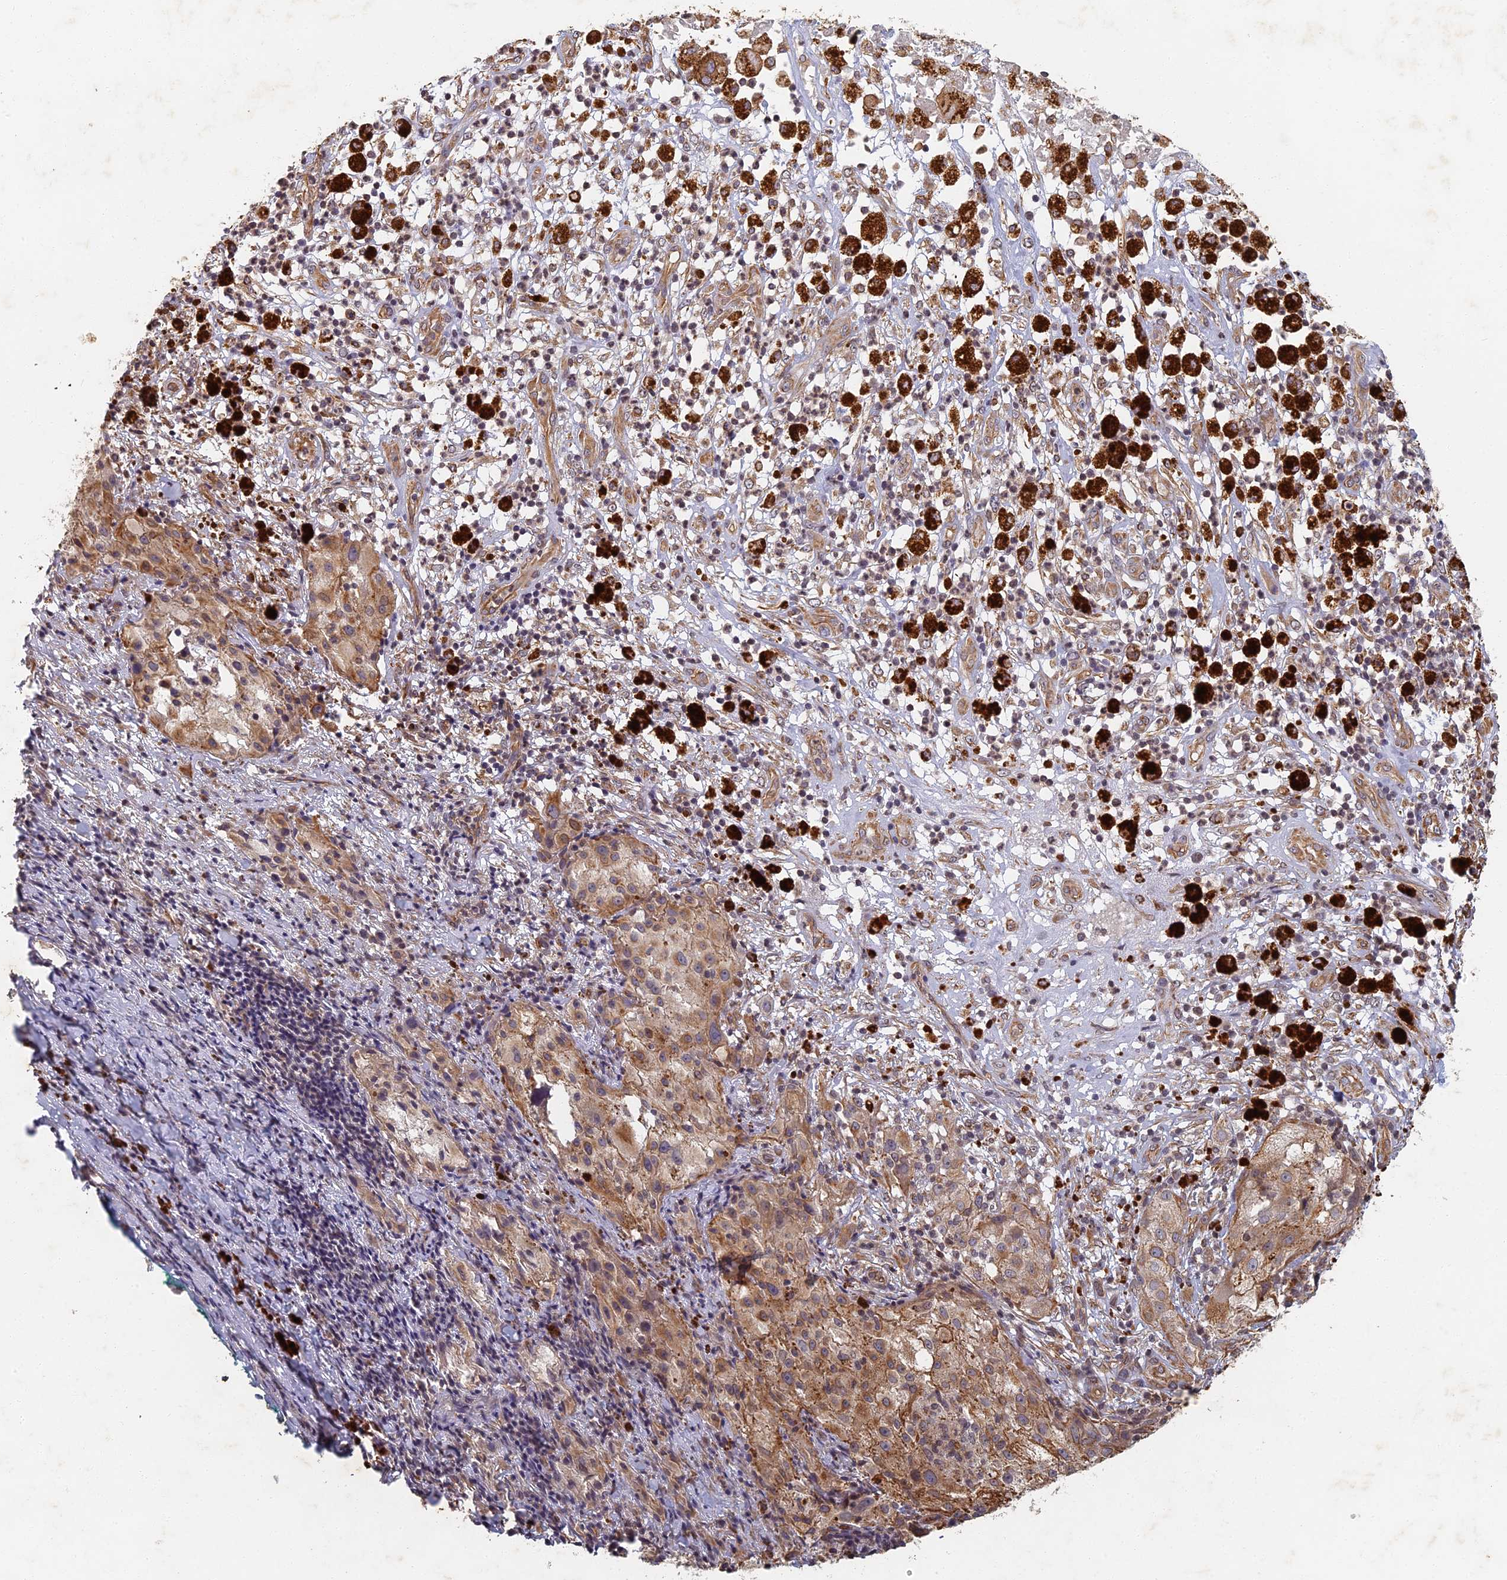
{"staining": {"intensity": "moderate", "quantity": ">75%", "location": "cytoplasmic/membranous"}, "tissue": "melanoma", "cell_type": "Tumor cells", "image_type": "cancer", "snomed": [{"axis": "morphology", "description": "Necrosis, NOS"}, {"axis": "morphology", "description": "Malignant melanoma, NOS"}, {"axis": "topography", "description": "Skin"}], "caption": "About >75% of tumor cells in human malignant melanoma demonstrate moderate cytoplasmic/membranous protein expression as visualized by brown immunohistochemical staining.", "gene": "ABCB10", "patient": {"sex": "female", "age": 87}}